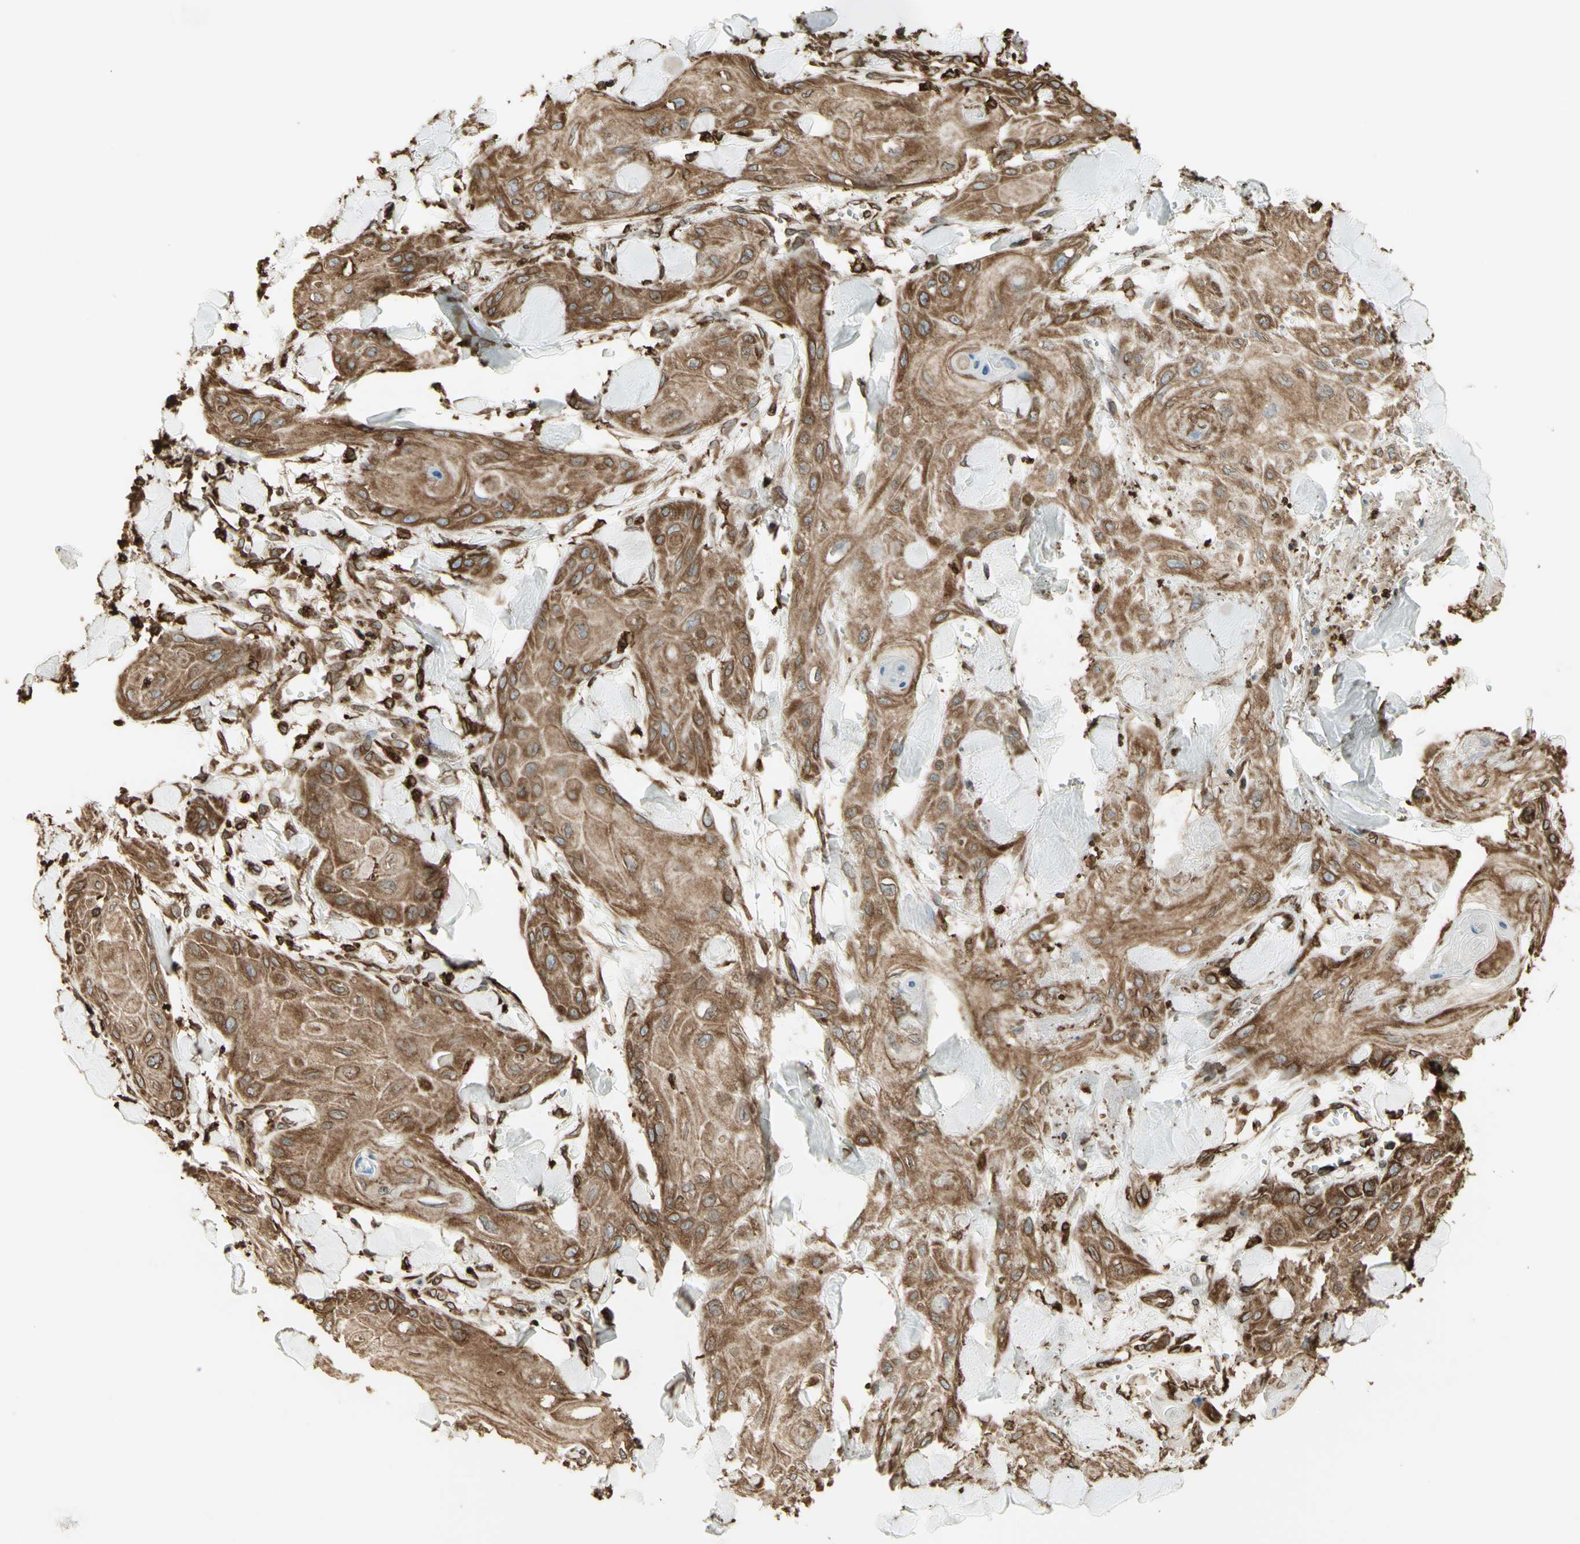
{"staining": {"intensity": "moderate", "quantity": ">75%", "location": "cytoplasmic/membranous"}, "tissue": "skin cancer", "cell_type": "Tumor cells", "image_type": "cancer", "snomed": [{"axis": "morphology", "description": "Squamous cell carcinoma, NOS"}, {"axis": "topography", "description": "Skin"}], "caption": "Immunohistochemistry (IHC) (DAB) staining of squamous cell carcinoma (skin) shows moderate cytoplasmic/membranous protein expression in approximately >75% of tumor cells. (DAB IHC, brown staining for protein, blue staining for nuclei).", "gene": "CANX", "patient": {"sex": "male", "age": 74}}